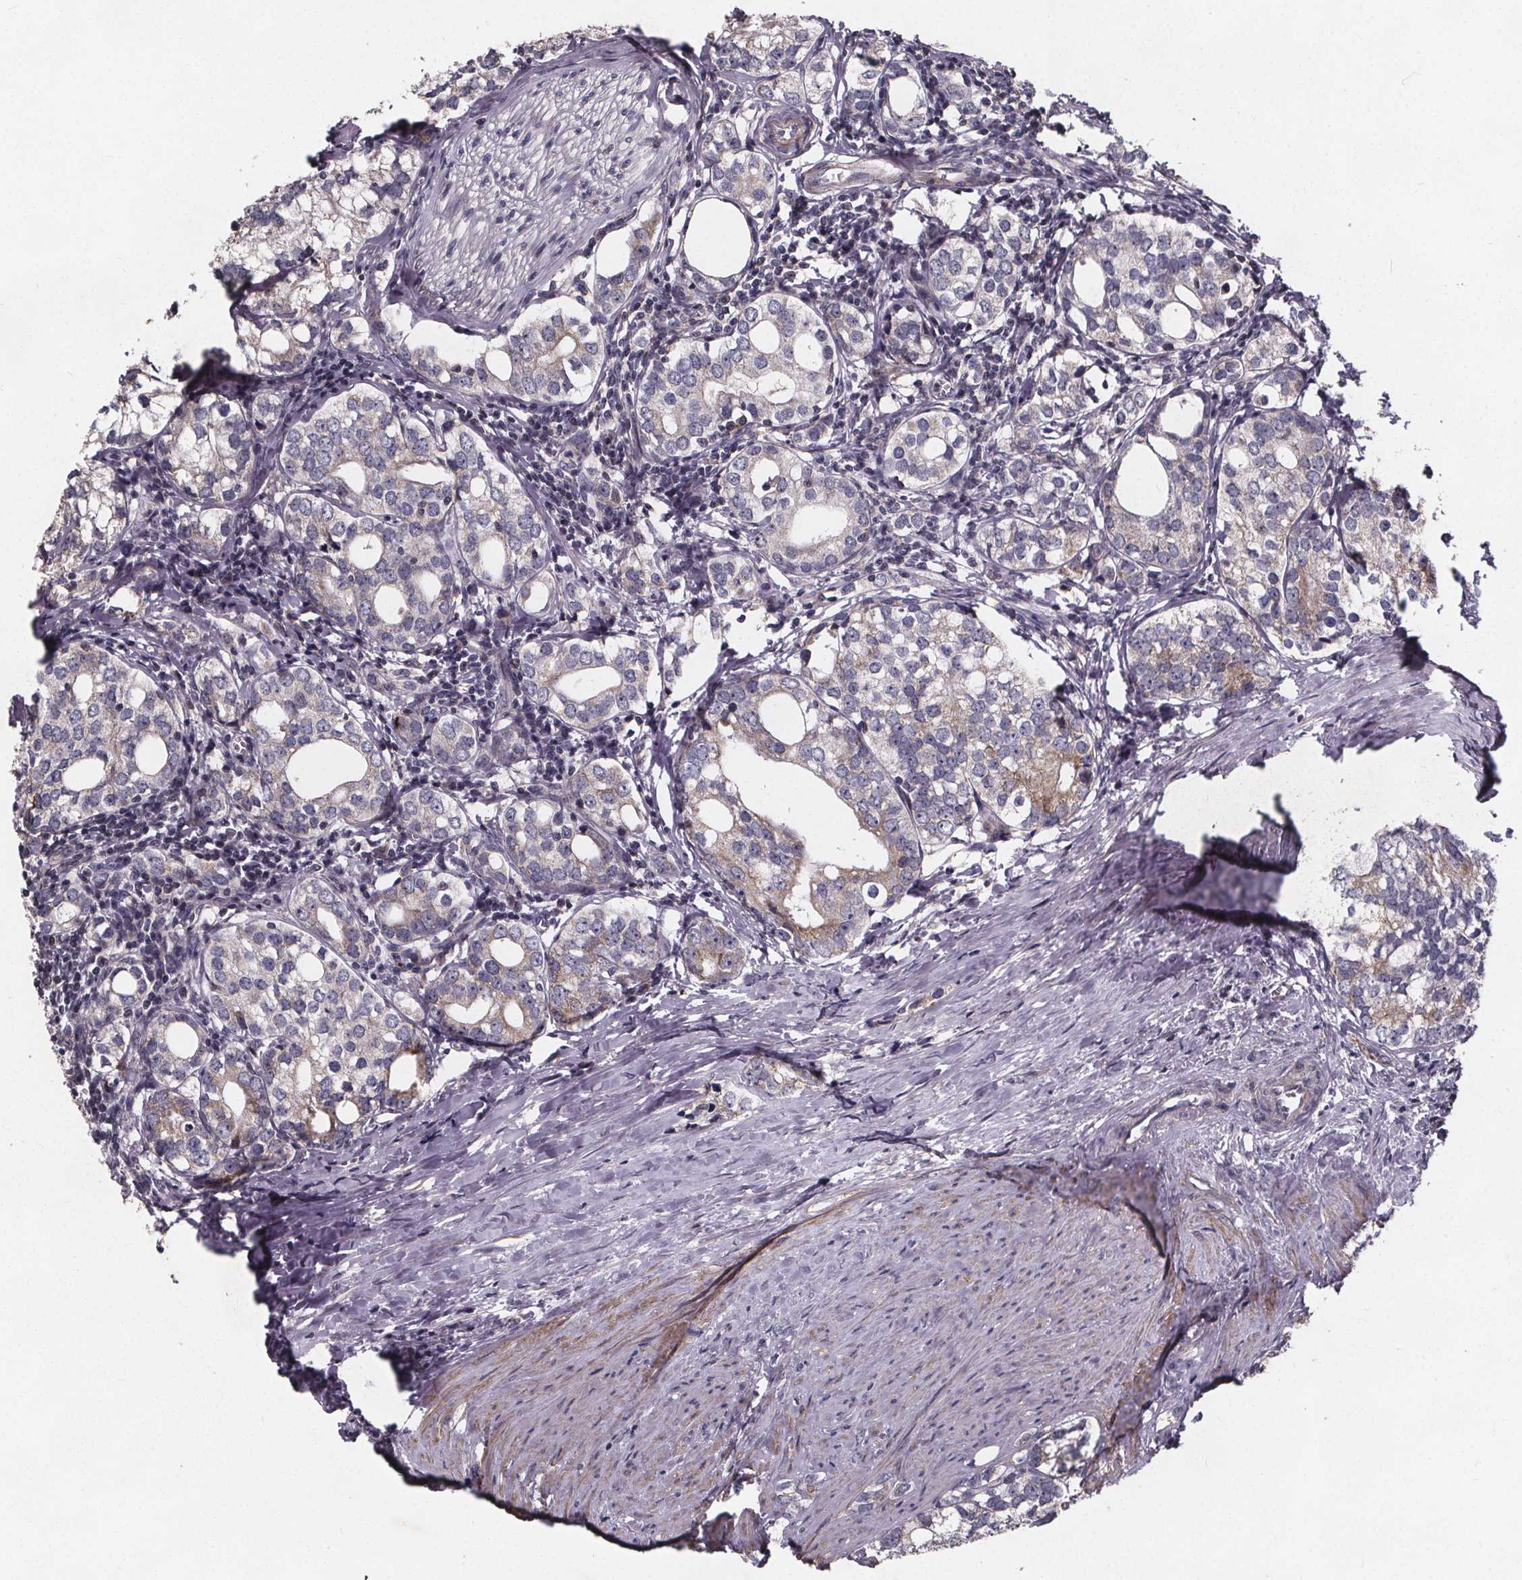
{"staining": {"intensity": "moderate", "quantity": "25%-75%", "location": "cytoplasmic/membranous"}, "tissue": "prostate cancer", "cell_type": "Tumor cells", "image_type": "cancer", "snomed": [{"axis": "morphology", "description": "Adenocarcinoma, NOS"}, {"axis": "topography", "description": "Prostate and seminal vesicle, NOS"}], "caption": "Prostate adenocarcinoma stained for a protein (brown) exhibits moderate cytoplasmic/membranous positive positivity in approximately 25%-75% of tumor cells.", "gene": "YME1L1", "patient": {"sex": "male", "age": 63}}